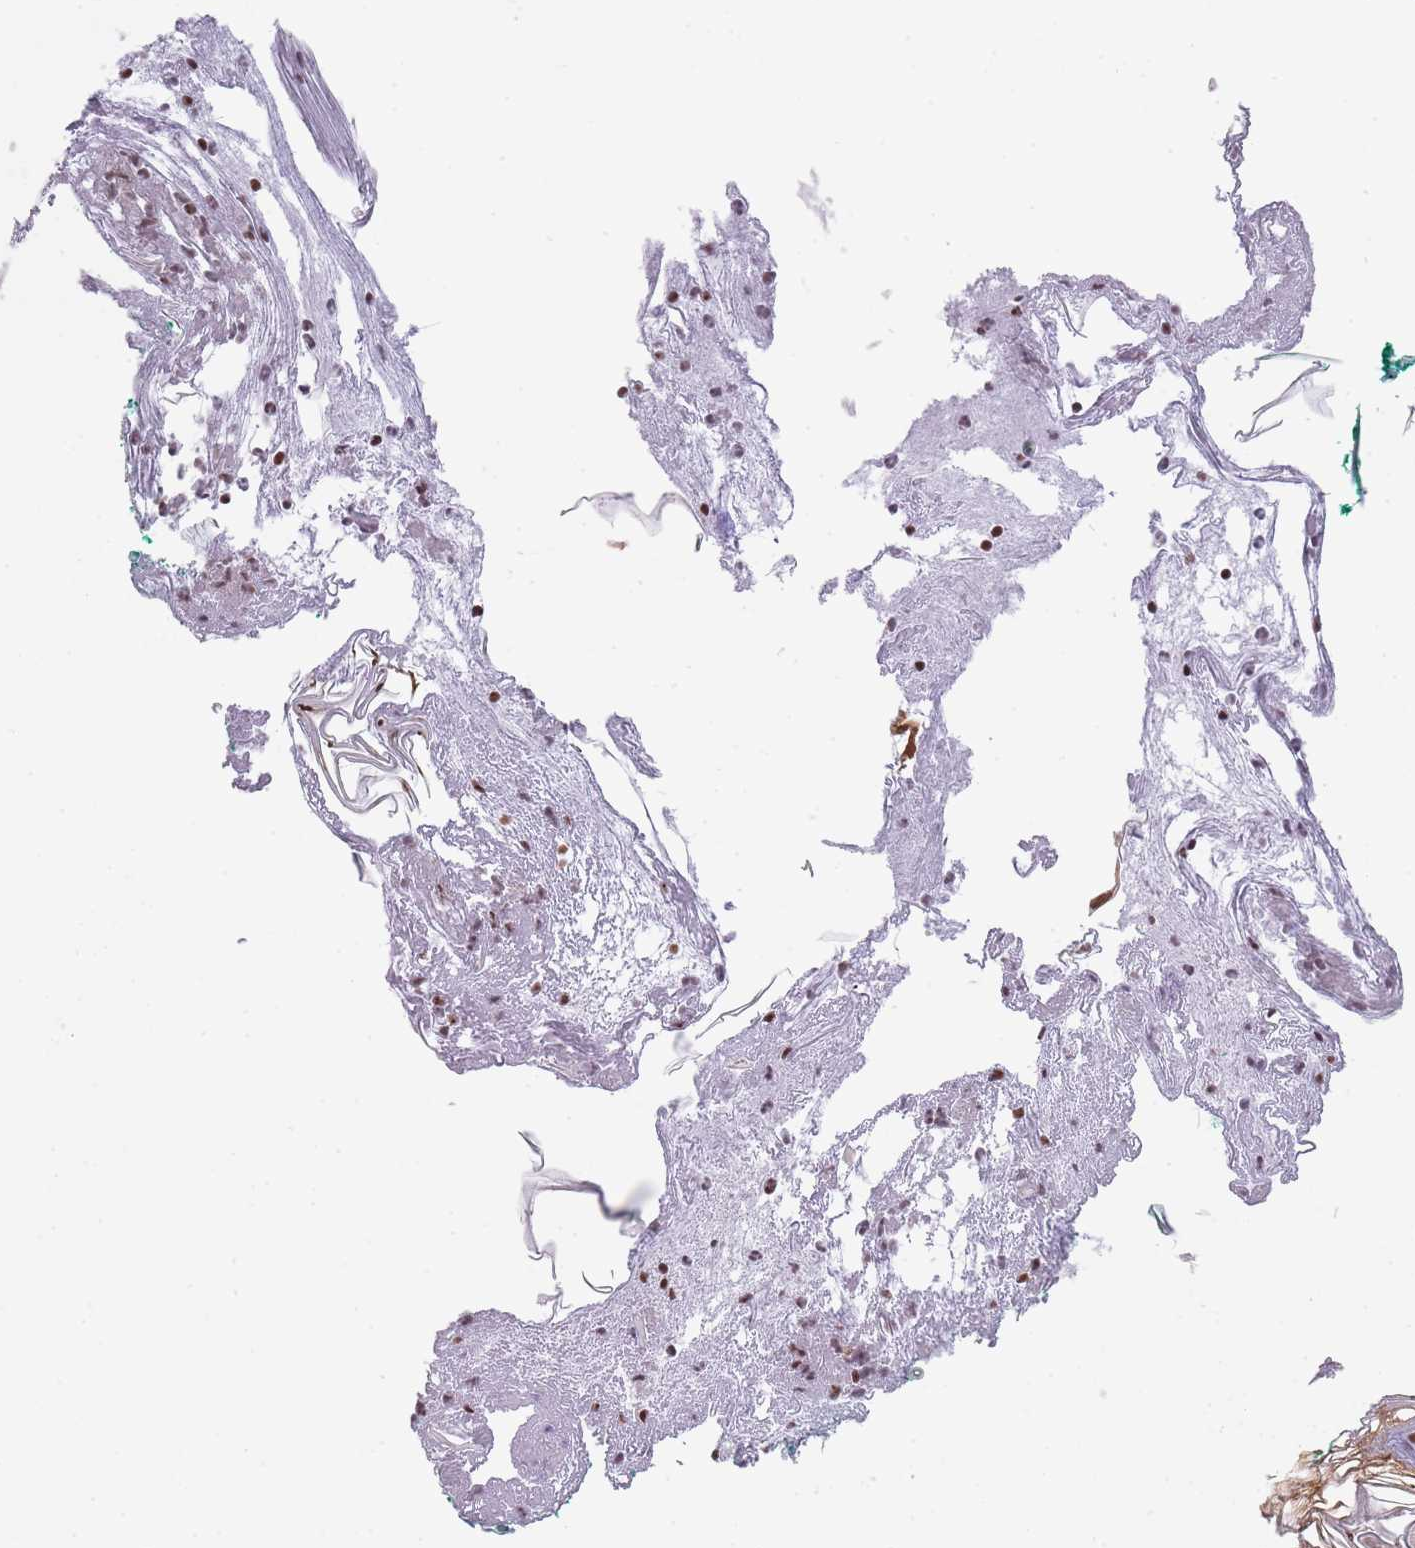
{"staining": {"intensity": "moderate", "quantity": ">75%", "location": "nuclear"}, "tissue": "skin", "cell_type": "Fibroblasts", "image_type": "normal", "snomed": [{"axis": "morphology", "description": "Normal tissue, NOS"}, {"axis": "morphology", "description": "Malignant melanoma, NOS"}, {"axis": "topography", "description": "Skin"}], "caption": "Immunohistochemical staining of benign skin shows medium levels of moderate nuclear positivity in approximately >75% of fibroblasts. (DAB (3,3'-diaminobenzidine) = brown stain, brightfield microscopy at high magnification).", "gene": "EVC2", "patient": {"sex": "male", "age": 80}}